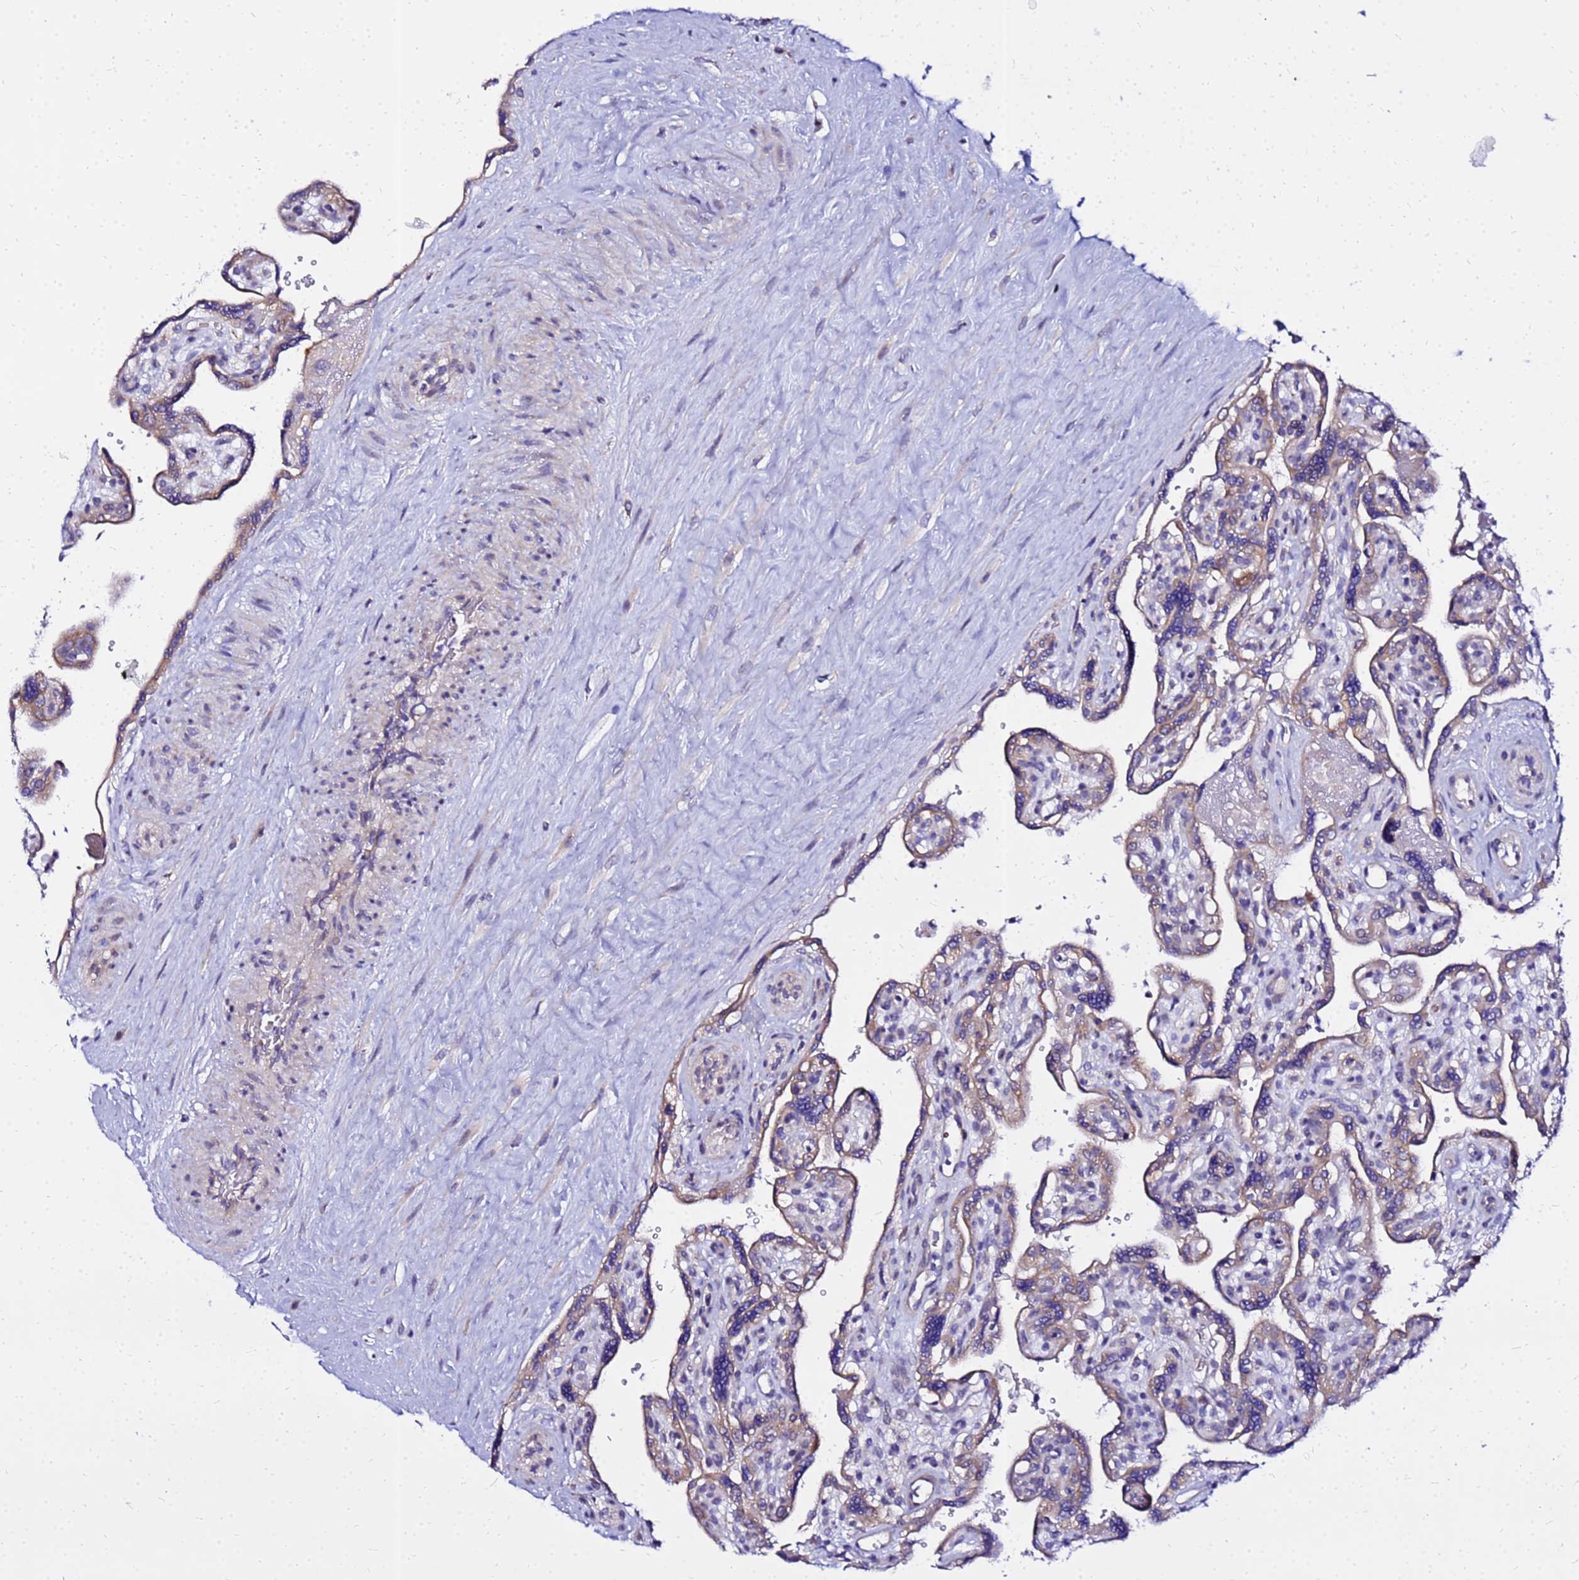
{"staining": {"intensity": "weak", "quantity": "25%-75%", "location": "cytoplasmic/membranous"}, "tissue": "placenta", "cell_type": "Trophoblastic cells", "image_type": "normal", "snomed": [{"axis": "morphology", "description": "Normal tissue, NOS"}, {"axis": "topography", "description": "Placenta"}], "caption": "IHC of unremarkable placenta exhibits low levels of weak cytoplasmic/membranous staining in about 25%-75% of trophoblastic cells. Immunohistochemistry stains the protein in brown and the nuclei are stained blue.", "gene": "HERC5", "patient": {"sex": "female", "age": 39}}